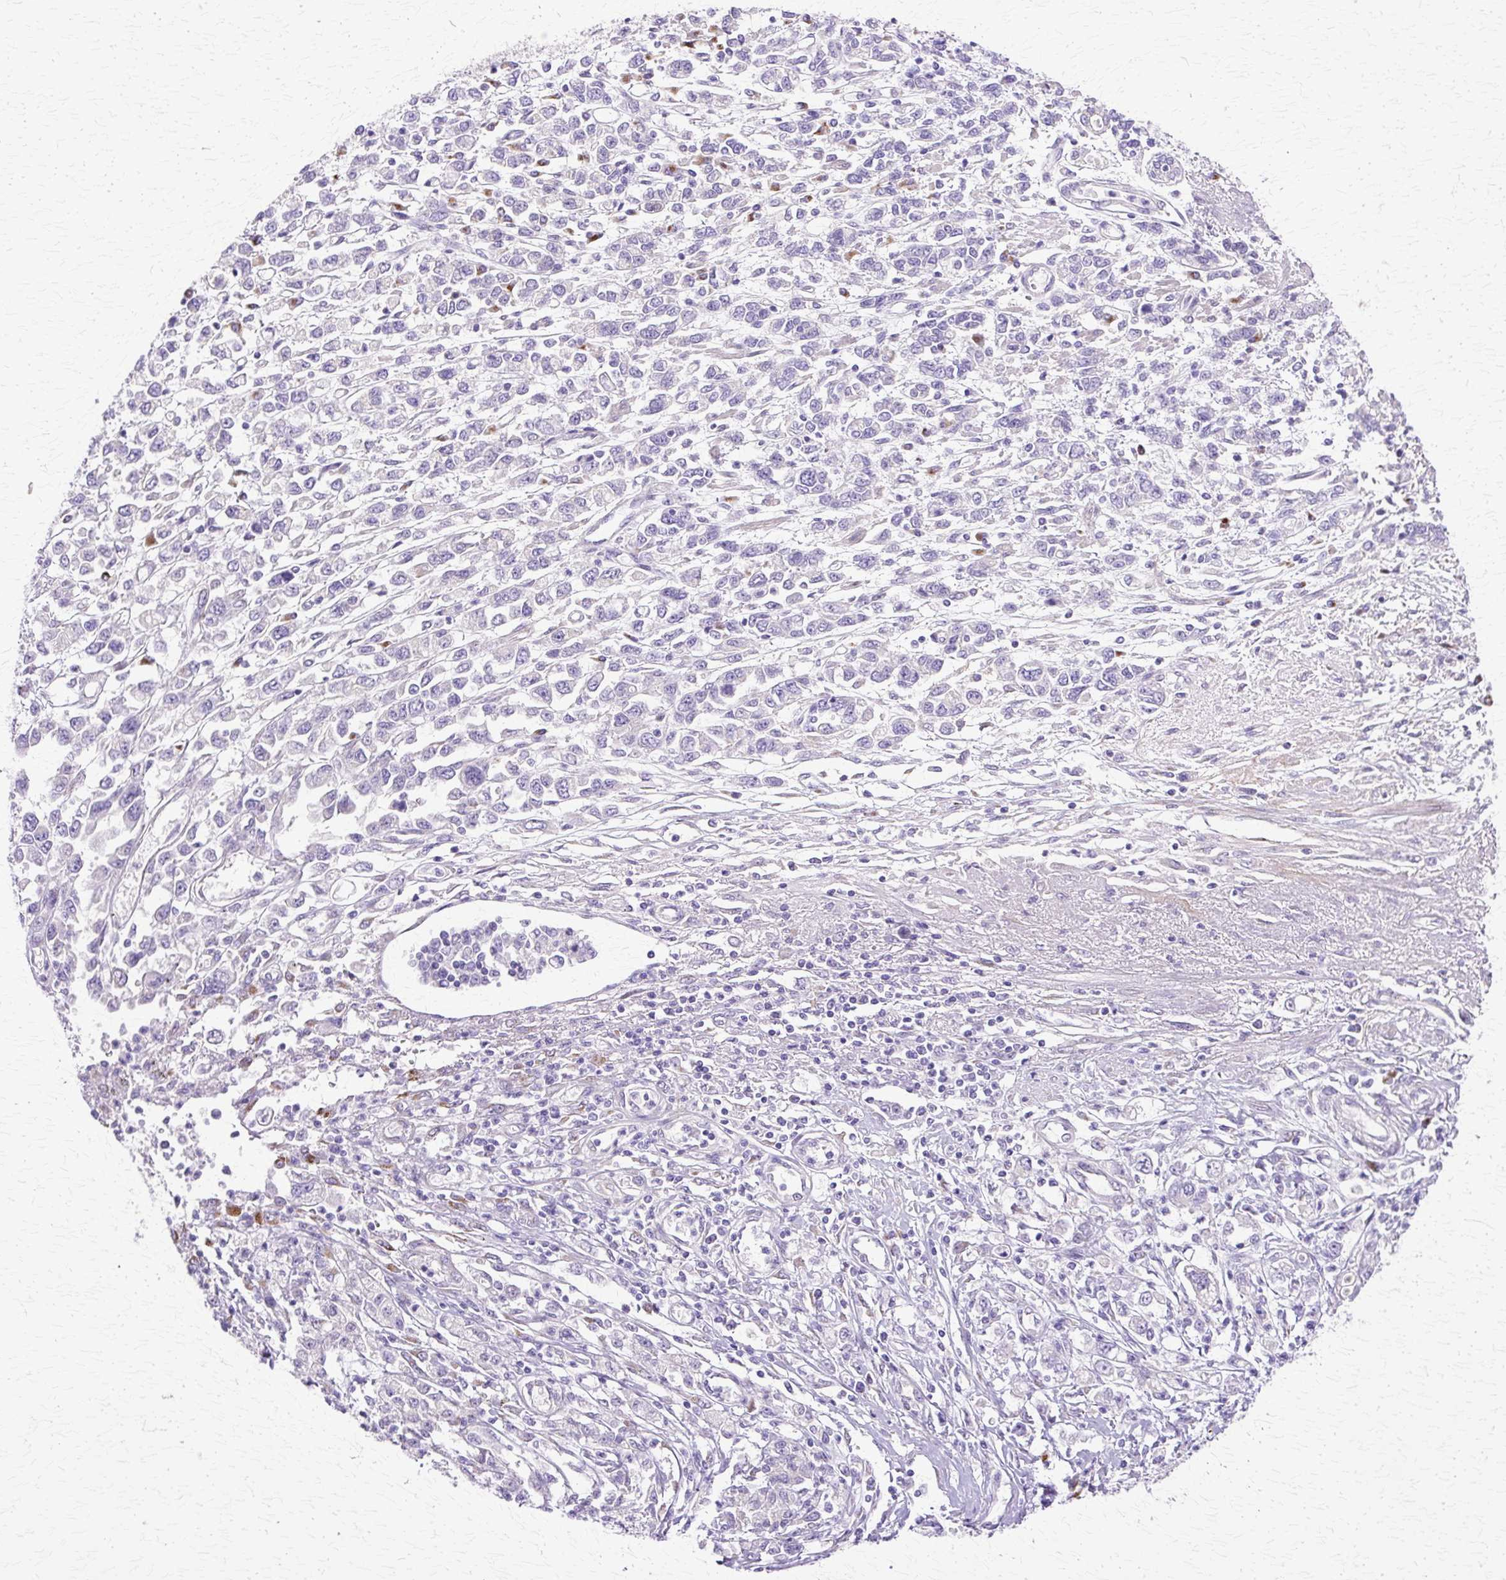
{"staining": {"intensity": "negative", "quantity": "none", "location": "none"}, "tissue": "stomach cancer", "cell_type": "Tumor cells", "image_type": "cancer", "snomed": [{"axis": "morphology", "description": "Adenocarcinoma, NOS"}, {"axis": "topography", "description": "Stomach"}], "caption": "This is an IHC histopathology image of human adenocarcinoma (stomach). There is no positivity in tumor cells.", "gene": "TBC1D3G", "patient": {"sex": "female", "age": 76}}